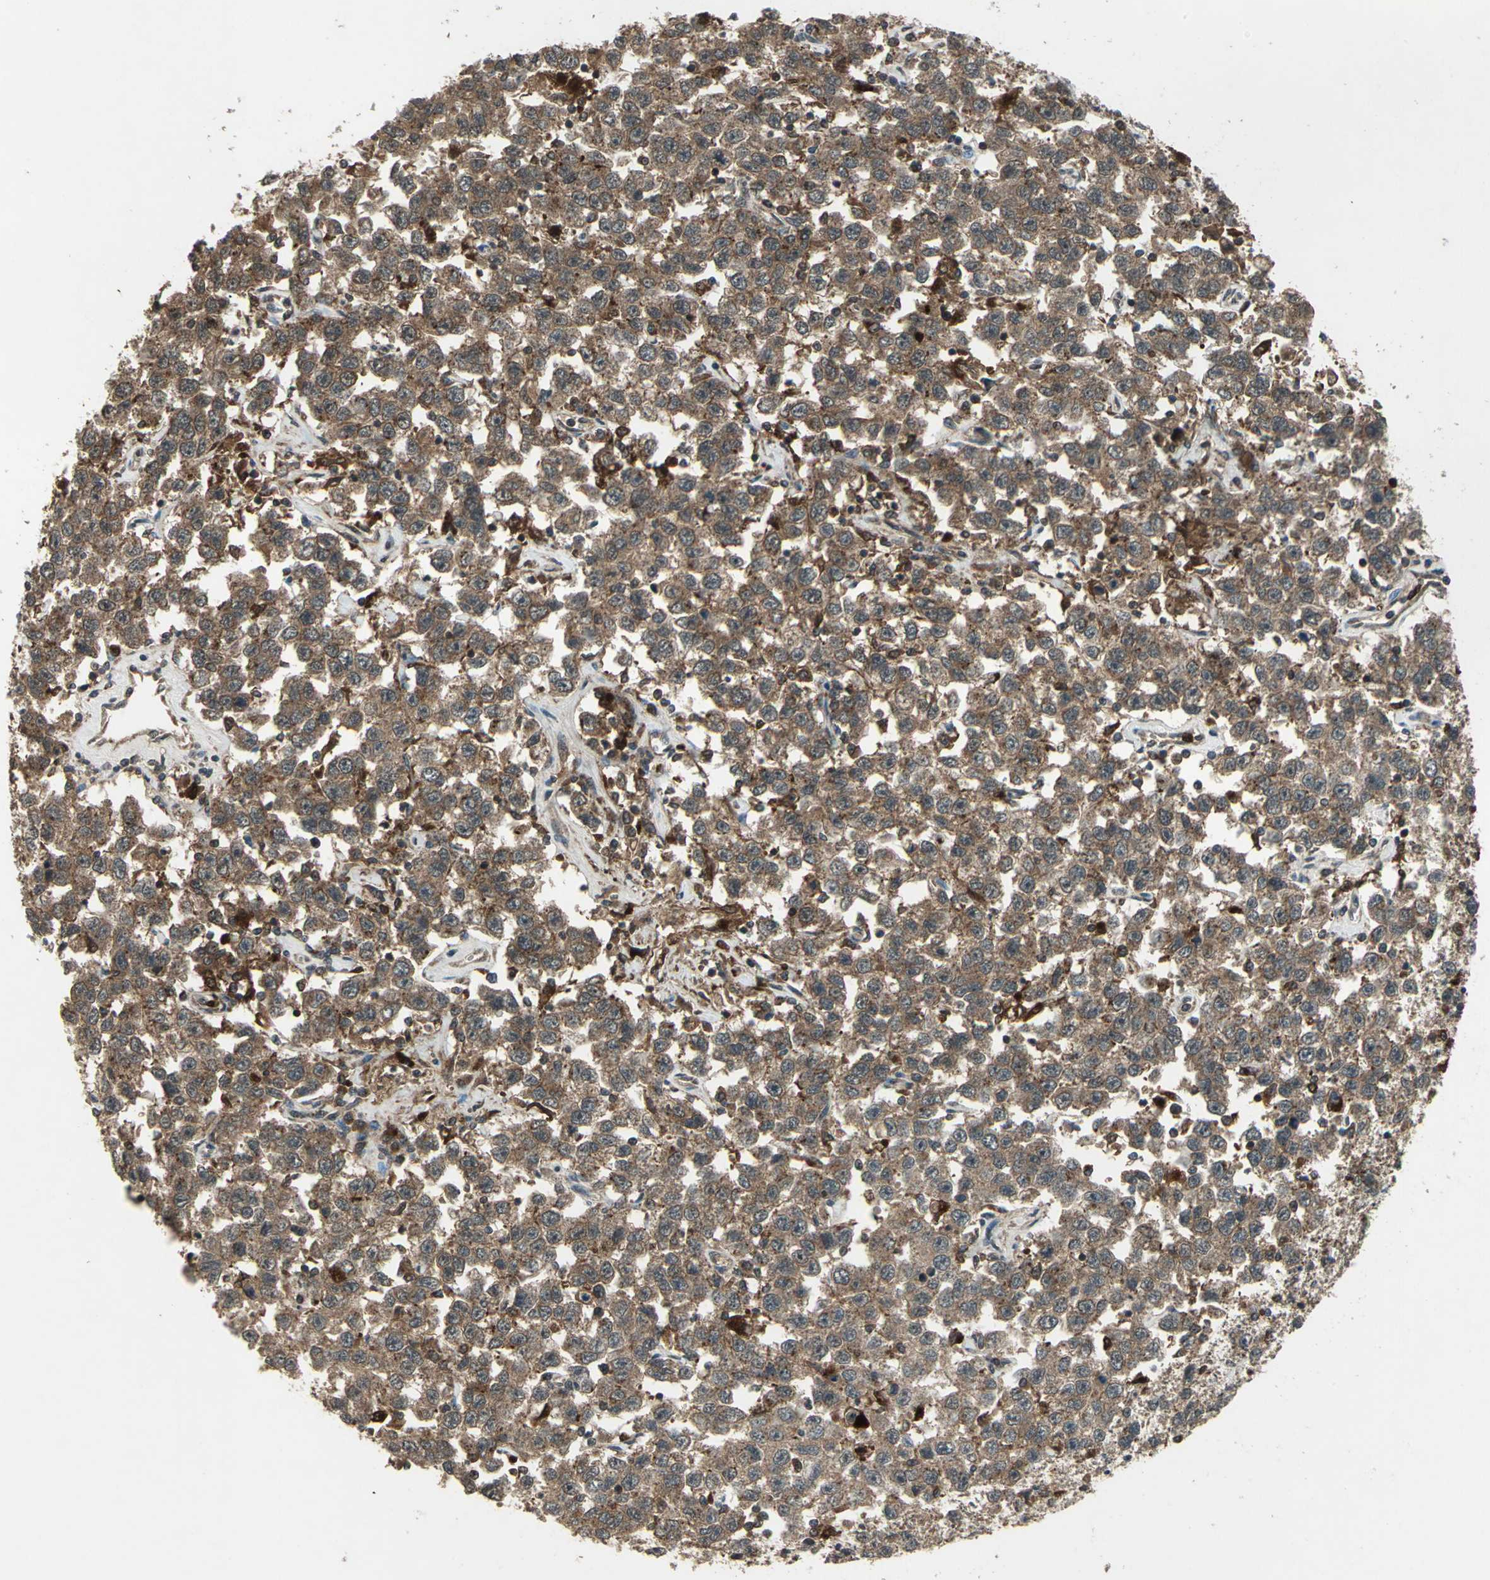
{"staining": {"intensity": "moderate", "quantity": ">75%", "location": "cytoplasmic/membranous"}, "tissue": "testis cancer", "cell_type": "Tumor cells", "image_type": "cancer", "snomed": [{"axis": "morphology", "description": "Seminoma, NOS"}, {"axis": "topography", "description": "Testis"}], "caption": "An image showing moderate cytoplasmic/membranous expression in approximately >75% of tumor cells in testis seminoma, as visualized by brown immunohistochemical staining.", "gene": "PYCARD", "patient": {"sex": "male", "age": 41}}